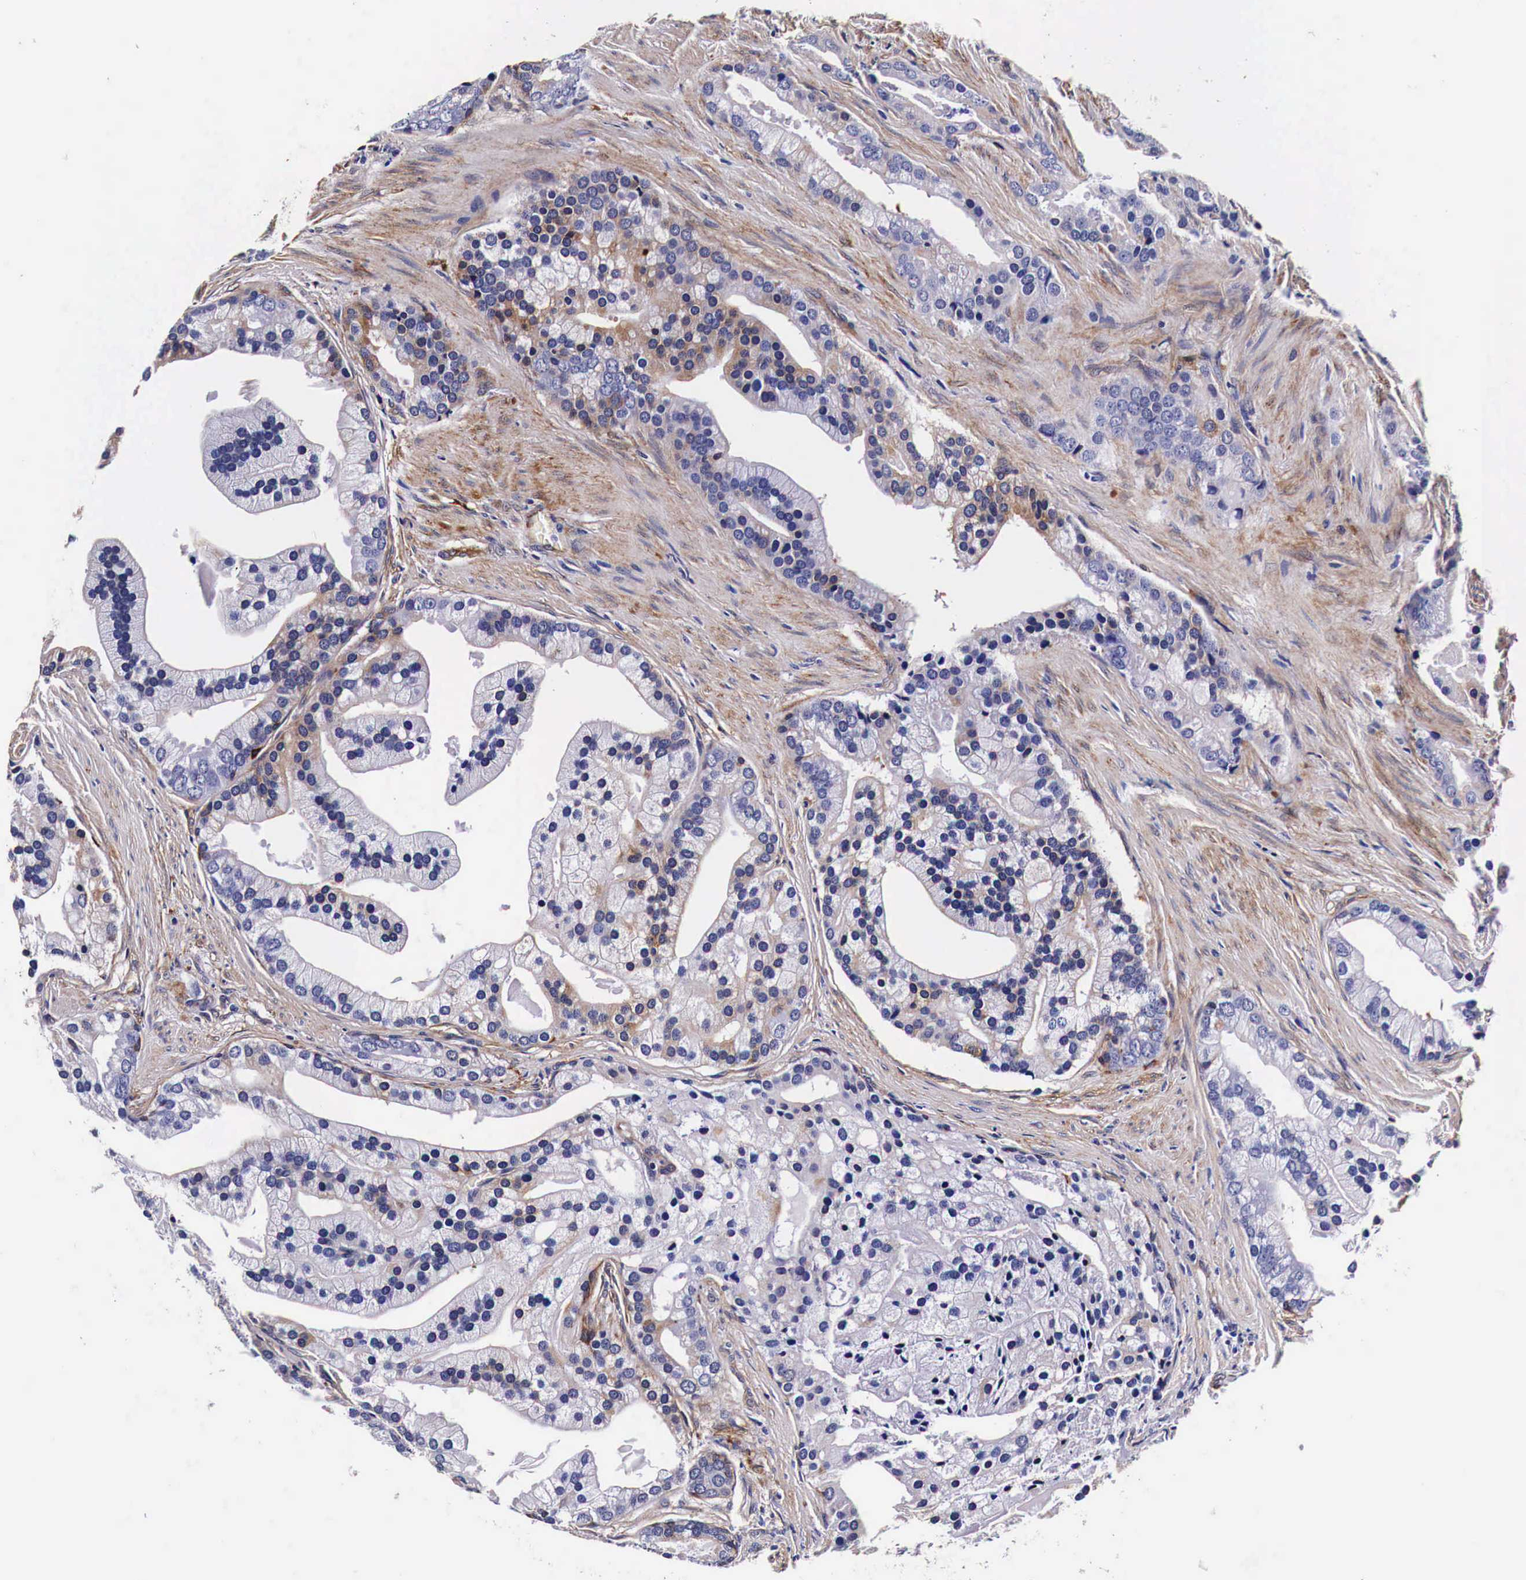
{"staining": {"intensity": "negative", "quantity": "none", "location": "none"}, "tissue": "prostate cancer", "cell_type": "Tumor cells", "image_type": "cancer", "snomed": [{"axis": "morphology", "description": "Adenocarcinoma, Medium grade"}, {"axis": "topography", "description": "Prostate"}], "caption": "IHC of human prostate medium-grade adenocarcinoma demonstrates no expression in tumor cells. (DAB immunohistochemistry, high magnification).", "gene": "HSPB1", "patient": {"sex": "male", "age": 65}}